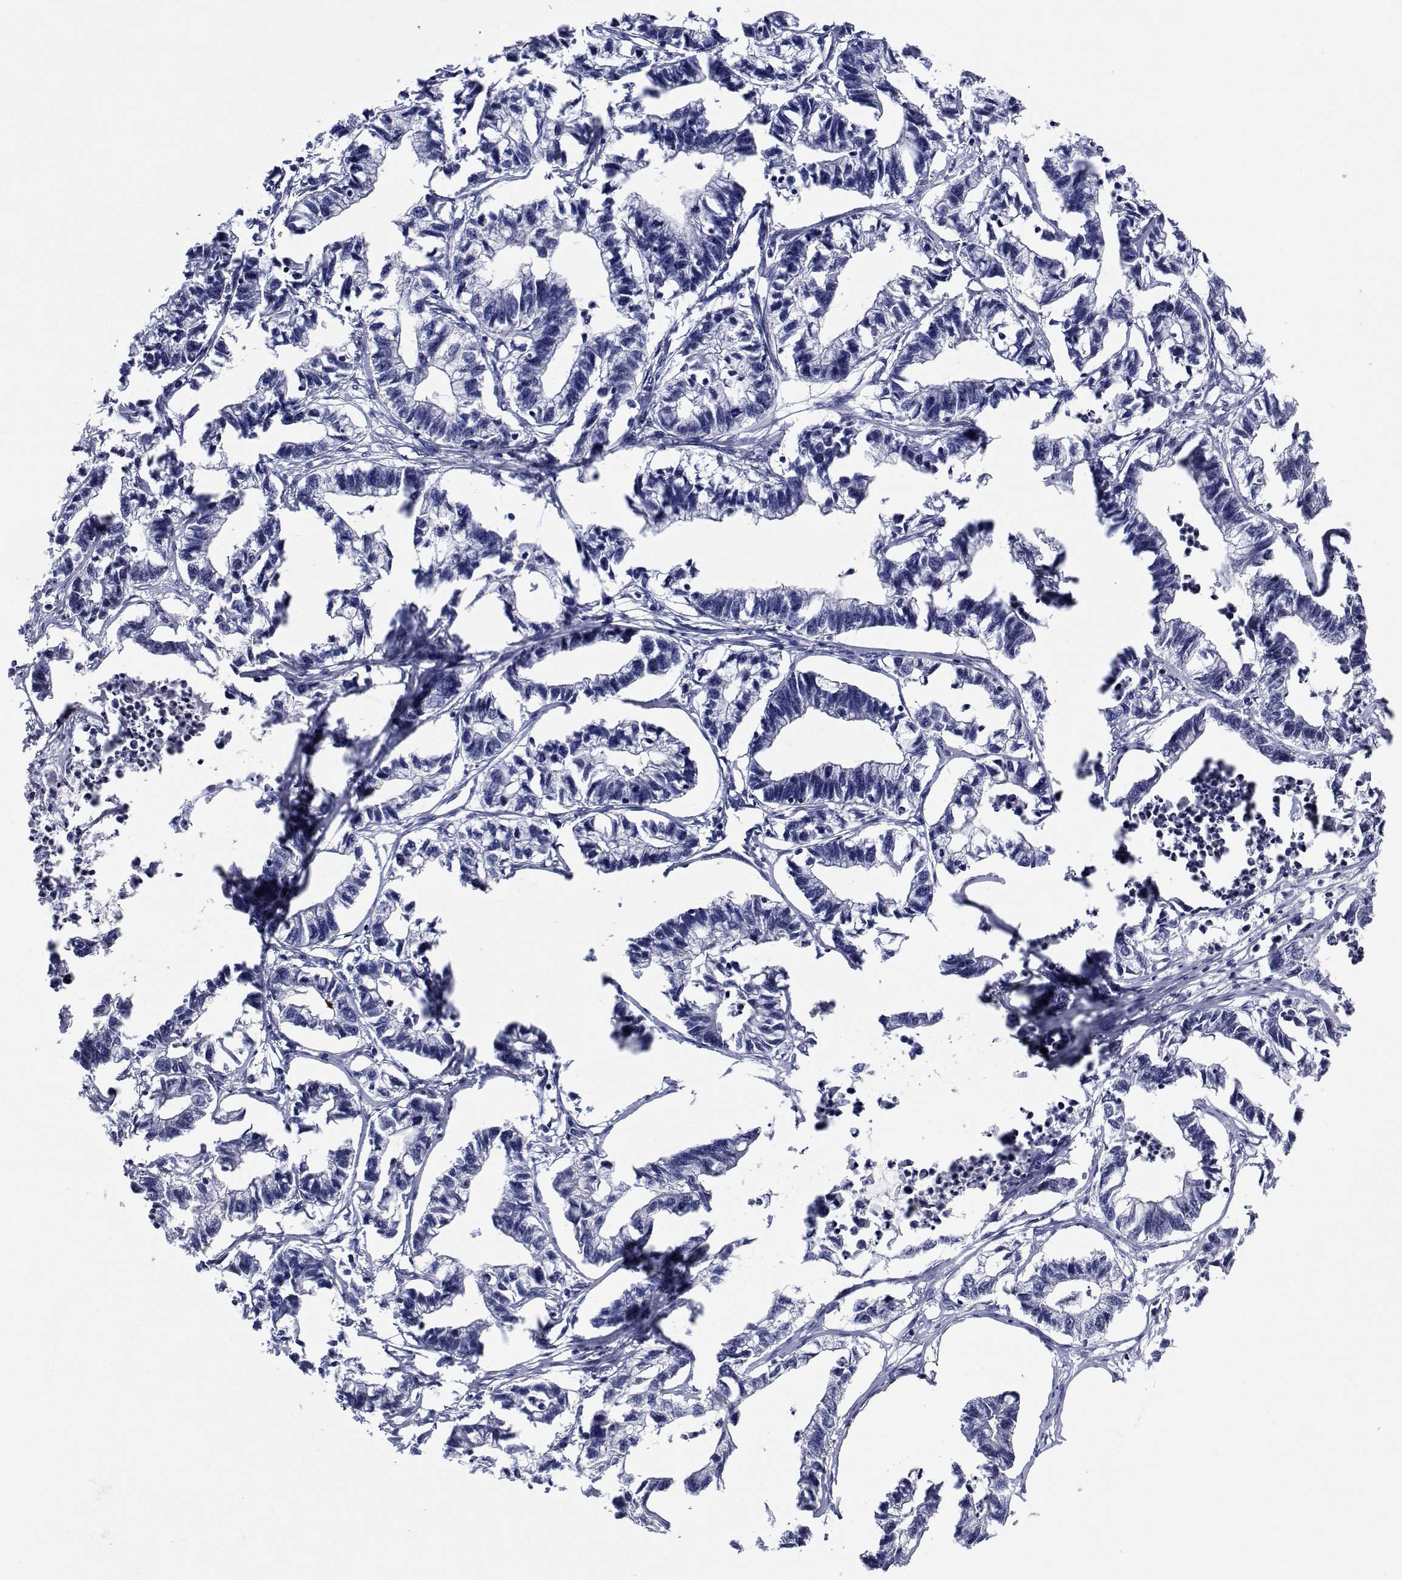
{"staining": {"intensity": "negative", "quantity": "none", "location": "none"}, "tissue": "stomach cancer", "cell_type": "Tumor cells", "image_type": "cancer", "snomed": [{"axis": "morphology", "description": "Adenocarcinoma, NOS"}, {"axis": "topography", "description": "Stomach"}], "caption": "Tumor cells show no significant protein positivity in stomach cancer (adenocarcinoma).", "gene": "PLXNA4", "patient": {"sex": "male", "age": 83}}